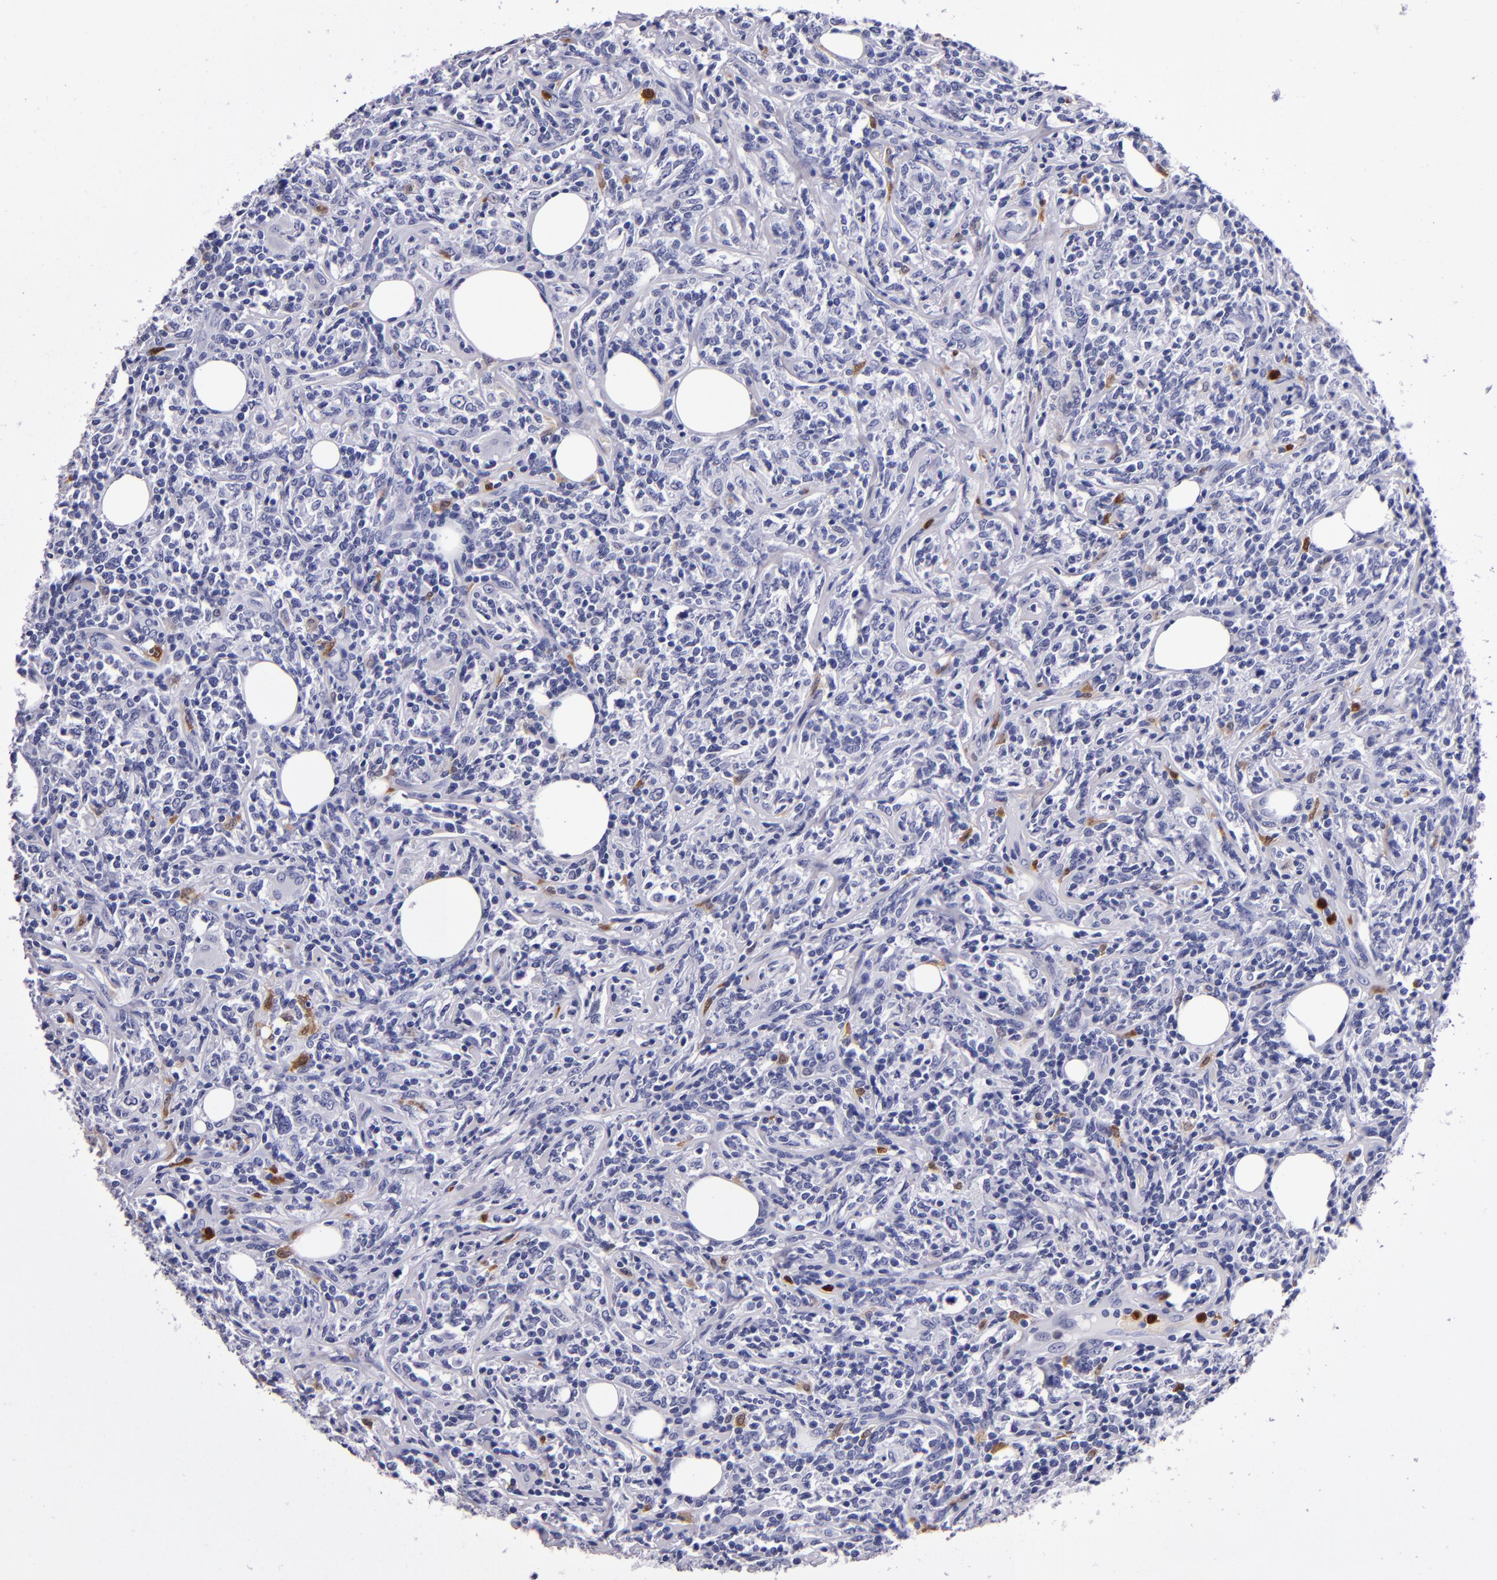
{"staining": {"intensity": "negative", "quantity": "none", "location": "none"}, "tissue": "lymphoma", "cell_type": "Tumor cells", "image_type": "cancer", "snomed": [{"axis": "morphology", "description": "Malignant lymphoma, non-Hodgkin's type, High grade"}, {"axis": "topography", "description": "Lymph node"}], "caption": "Micrograph shows no protein expression in tumor cells of lymphoma tissue.", "gene": "S100A8", "patient": {"sex": "female", "age": 84}}